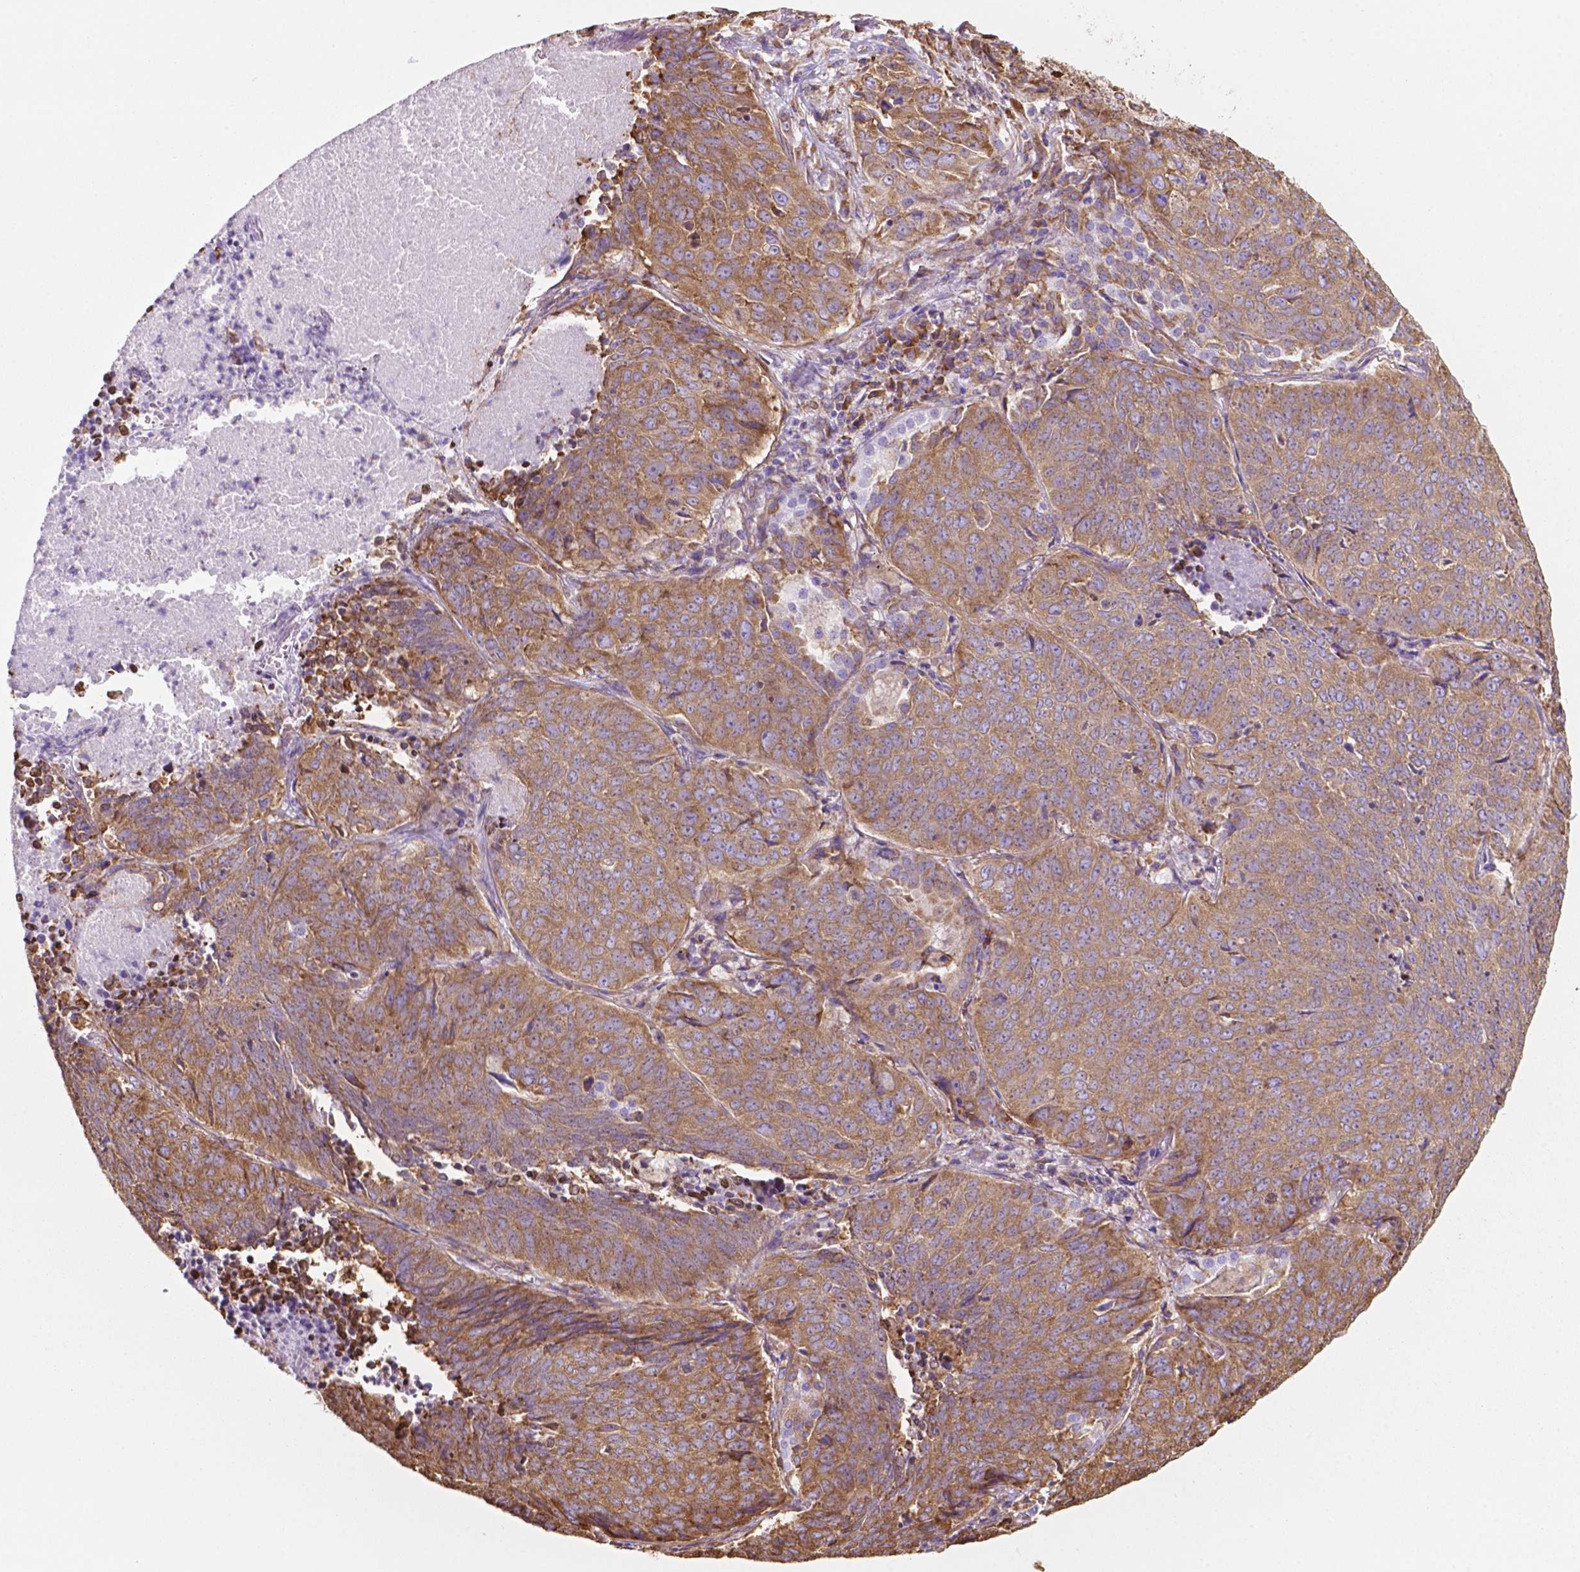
{"staining": {"intensity": "moderate", "quantity": ">75%", "location": "cytoplasmic/membranous"}, "tissue": "lung cancer", "cell_type": "Tumor cells", "image_type": "cancer", "snomed": [{"axis": "morphology", "description": "Normal tissue, NOS"}, {"axis": "morphology", "description": "Squamous cell carcinoma, NOS"}, {"axis": "topography", "description": "Bronchus"}, {"axis": "topography", "description": "Lung"}], "caption": "Immunohistochemical staining of human lung squamous cell carcinoma exhibits medium levels of moderate cytoplasmic/membranous protein staining in about >75% of tumor cells.", "gene": "RPL29", "patient": {"sex": "male", "age": 64}}